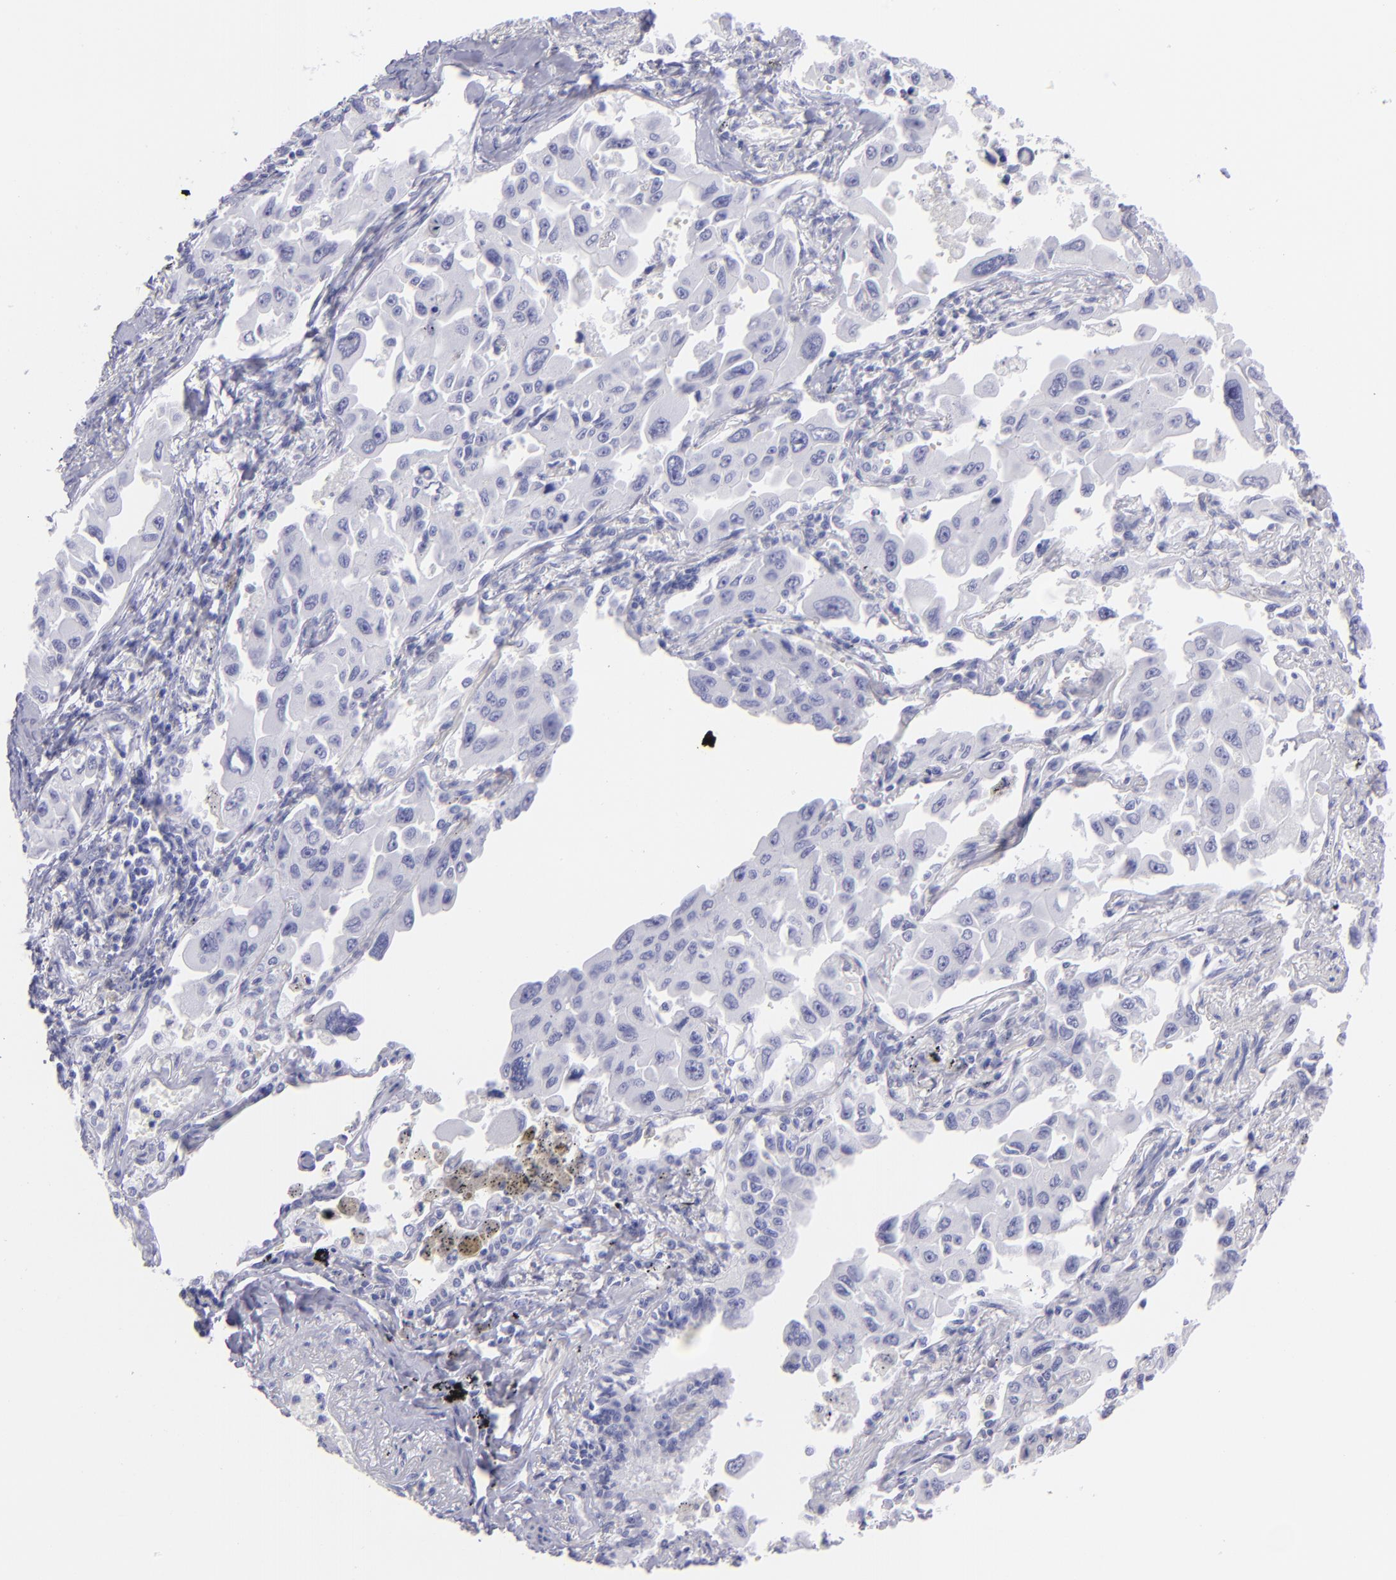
{"staining": {"intensity": "negative", "quantity": "none", "location": "none"}, "tissue": "lung cancer", "cell_type": "Tumor cells", "image_type": "cancer", "snomed": [{"axis": "morphology", "description": "Adenocarcinoma, NOS"}, {"axis": "topography", "description": "Lung"}], "caption": "Lung cancer was stained to show a protein in brown. There is no significant positivity in tumor cells.", "gene": "SLC1A2", "patient": {"sex": "male", "age": 64}}